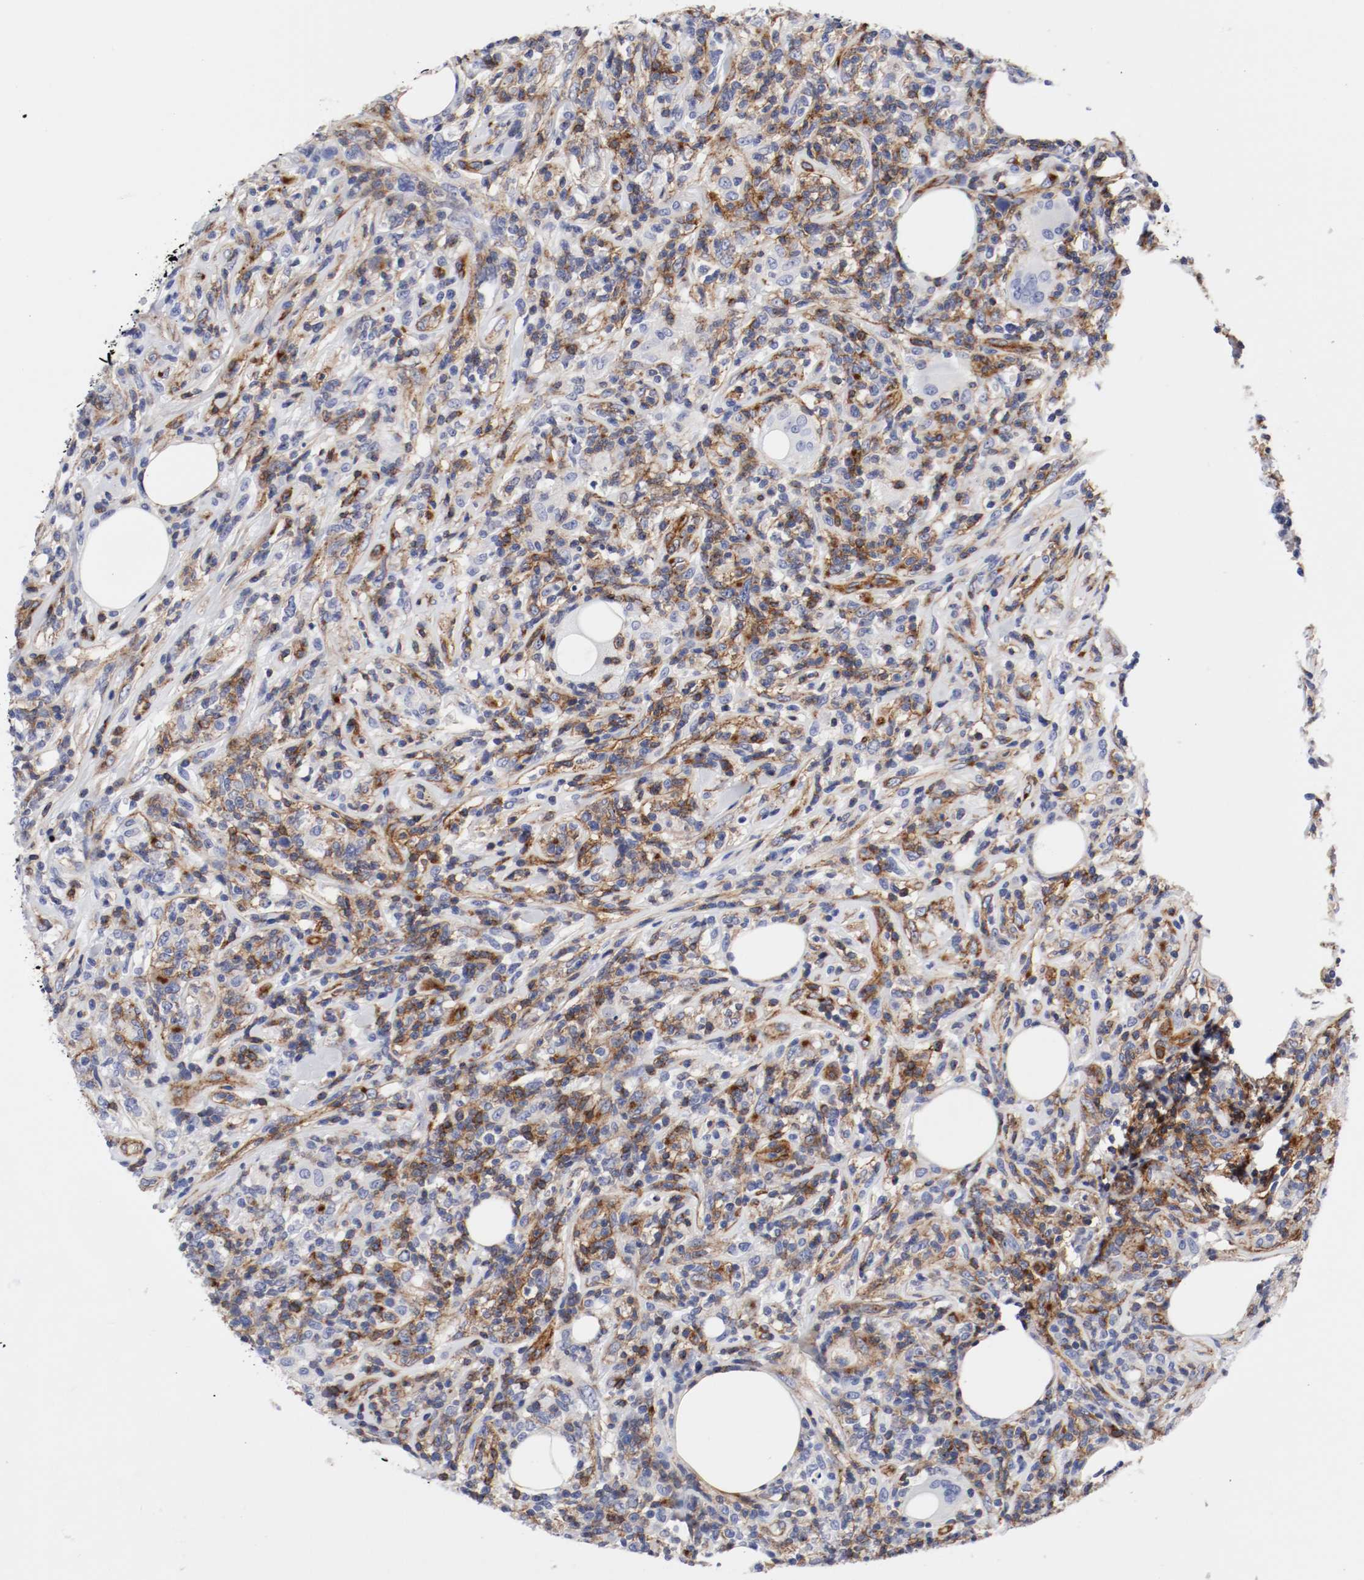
{"staining": {"intensity": "moderate", "quantity": "<25%", "location": "cytoplasmic/membranous"}, "tissue": "lymphoma", "cell_type": "Tumor cells", "image_type": "cancer", "snomed": [{"axis": "morphology", "description": "Malignant lymphoma, non-Hodgkin's type, High grade"}, {"axis": "topography", "description": "Lymph node"}], "caption": "Immunohistochemical staining of human lymphoma reveals low levels of moderate cytoplasmic/membranous expression in about <25% of tumor cells.", "gene": "IFITM1", "patient": {"sex": "female", "age": 84}}